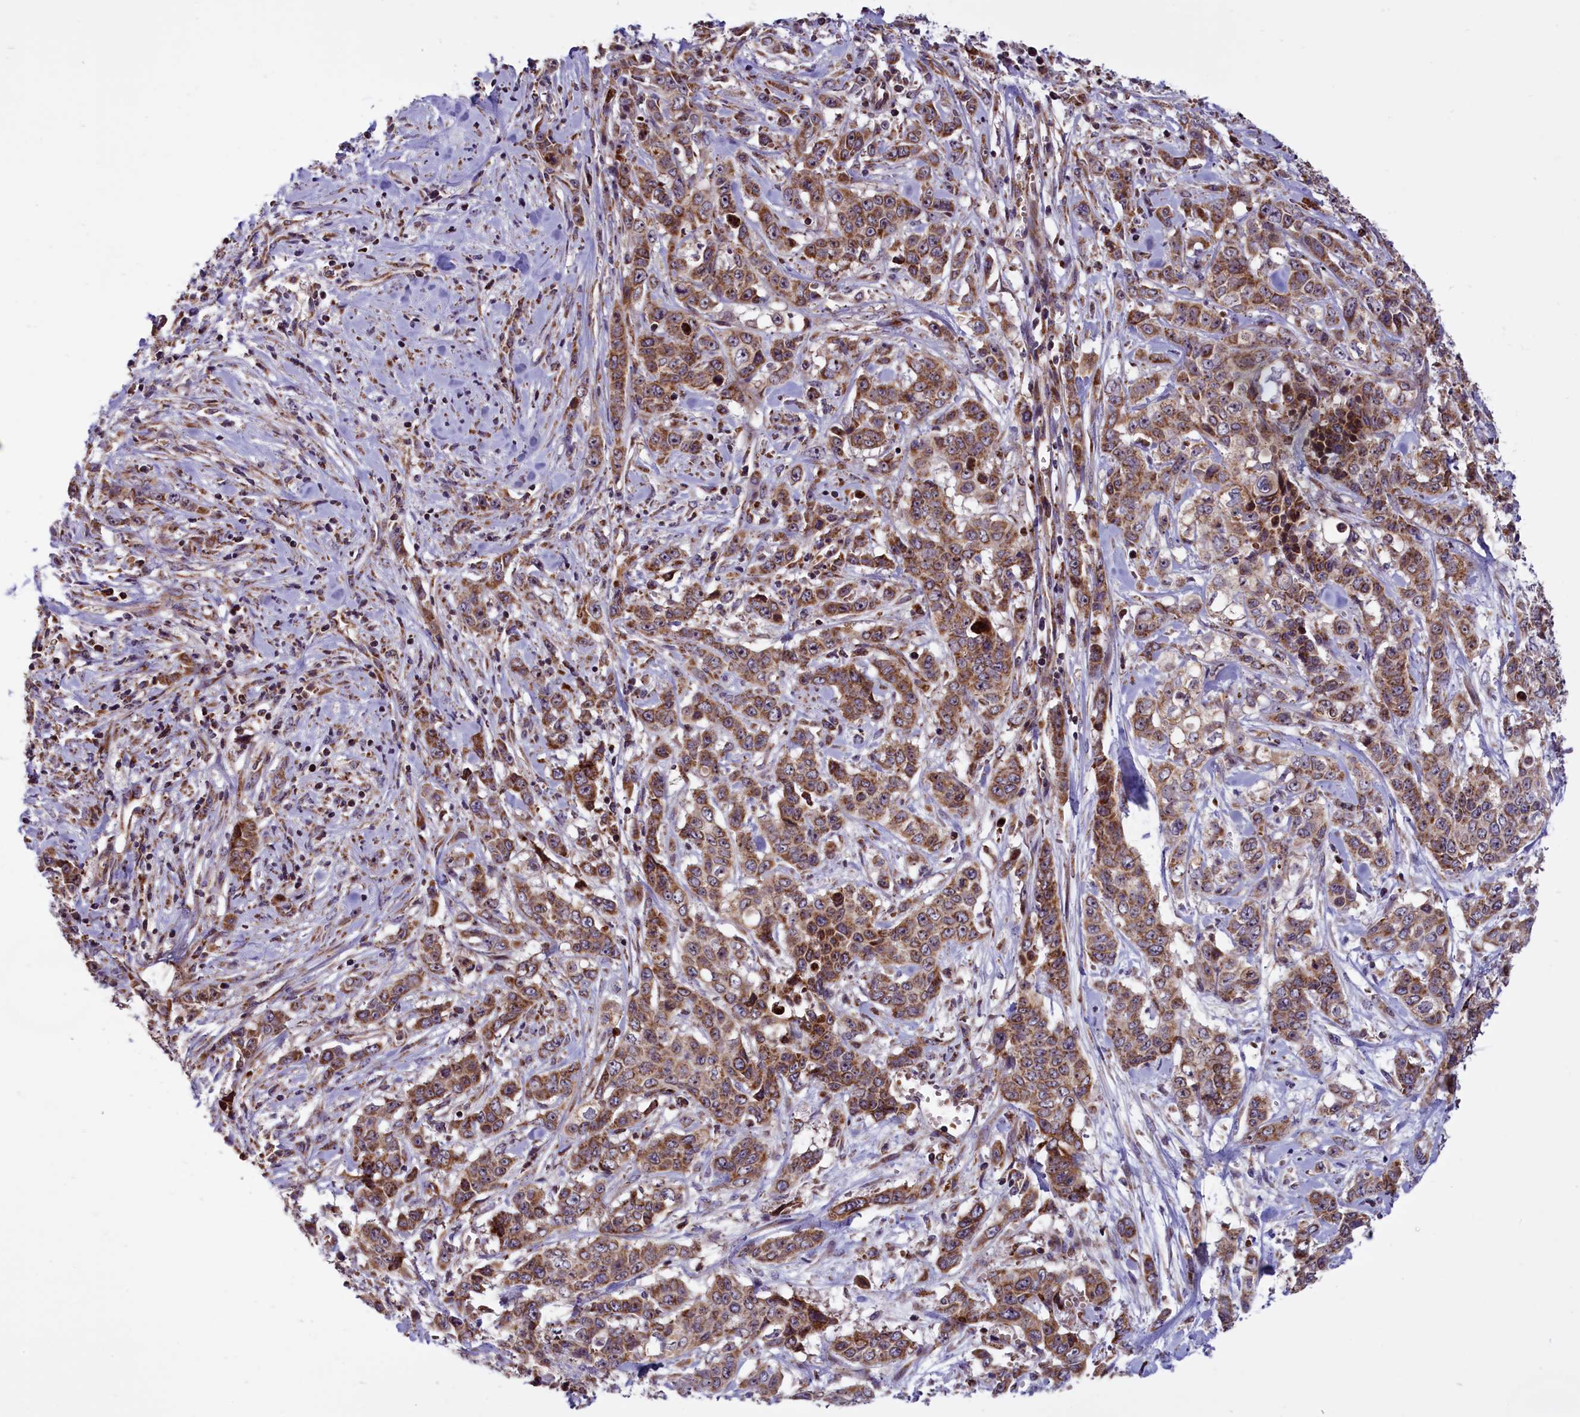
{"staining": {"intensity": "moderate", "quantity": ">75%", "location": "cytoplasmic/membranous"}, "tissue": "stomach cancer", "cell_type": "Tumor cells", "image_type": "cancer", "snomed": [{"axis": "morphology", "description": "Adenocarcinoma, NOS"}, {"axis": "topography", "description": "Stomach, upper"}], "caption": "IHC micrograph of neoplastic tissue: human stomach adenocarcinoma stained using immunohistochemistry (IHC) exhibits medium levels of moderate protein expression localized specifically in the cytoplasmic/membranous of tumor cells, appearing as a cytoplasmic/membranous brown color.", "gene": "NDUFS5", "patient": {"sex": "male", "age": 62}}